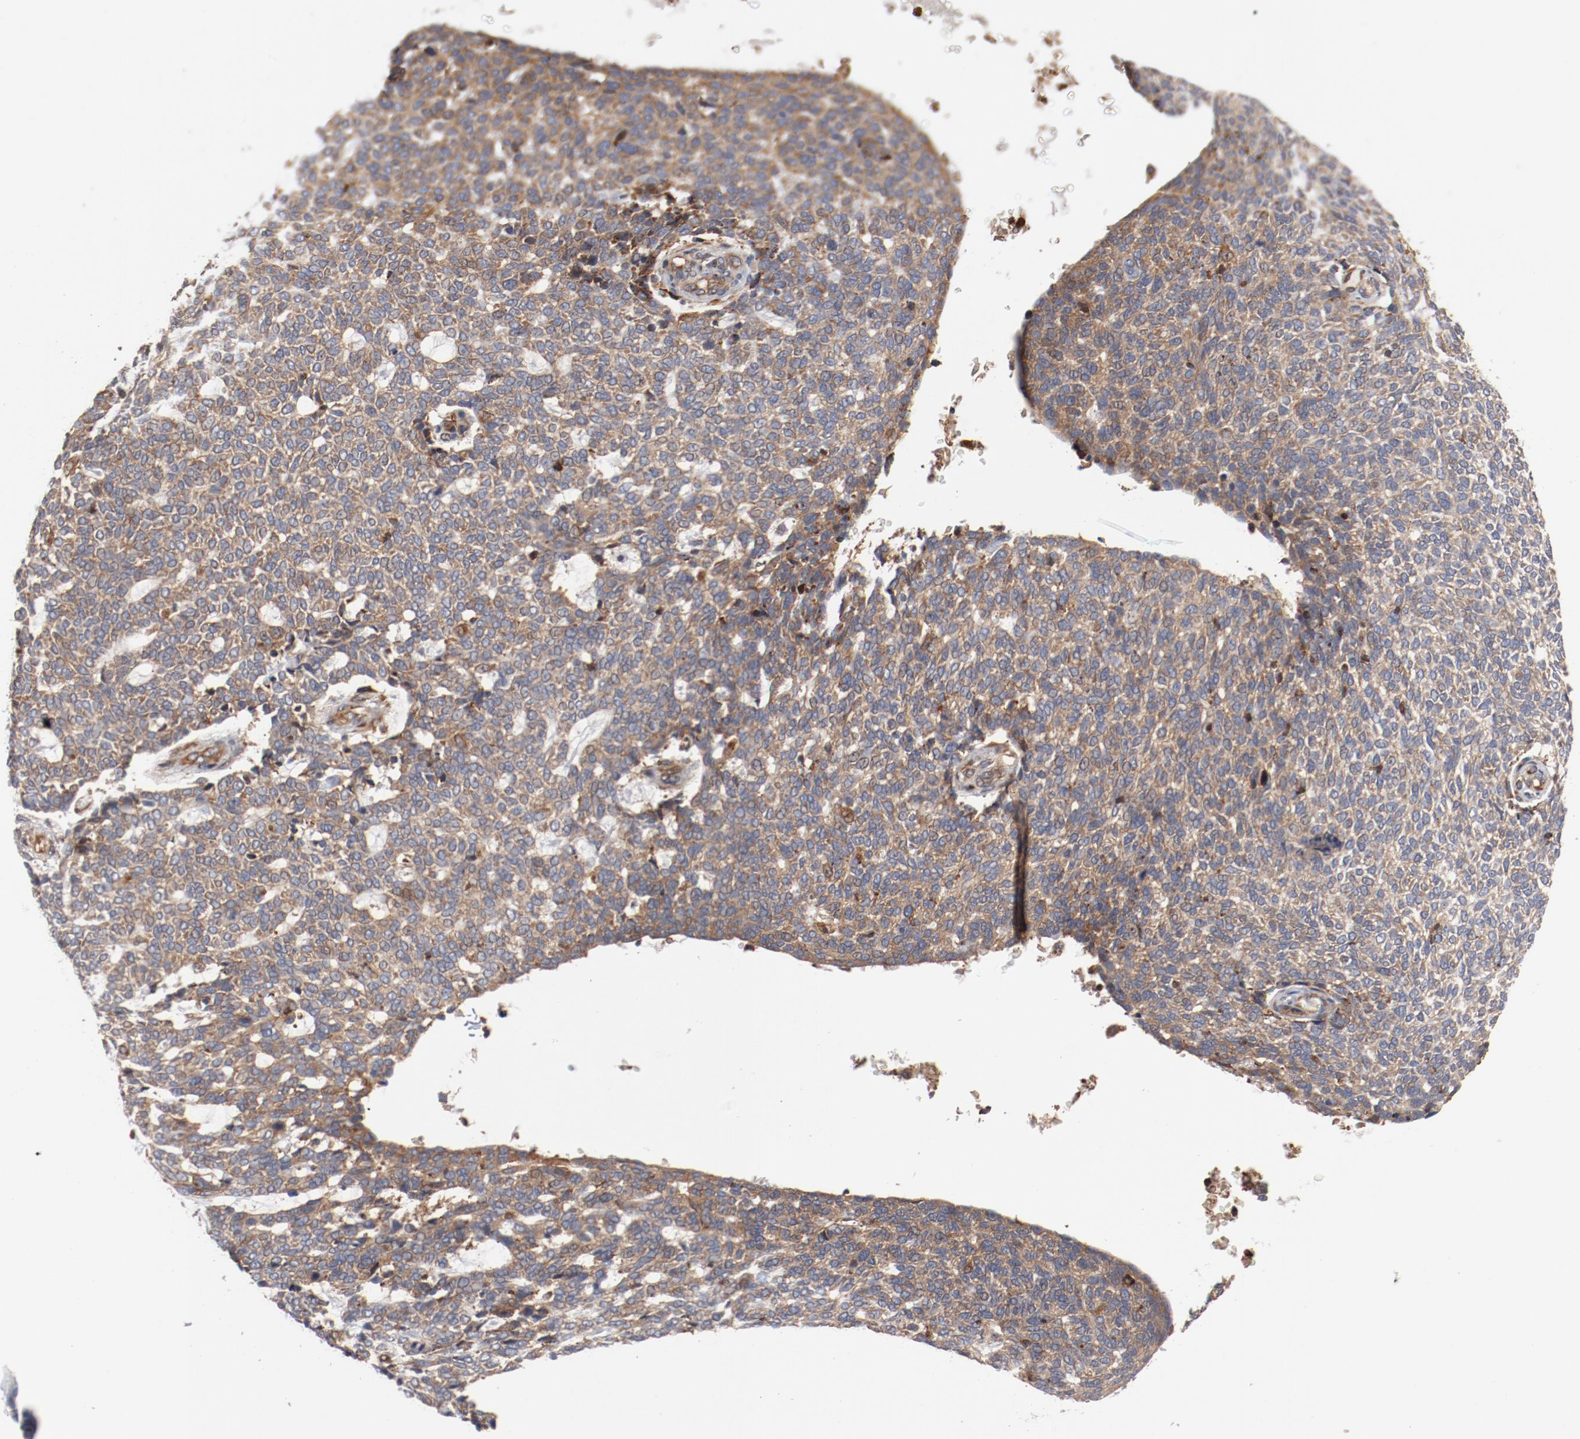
{"staining": {"intensity": "moderate", "quantity": ">75%", "location": "cytoplasmic/membranous"}, "tissue": "skin cancer", "cell_type": "Tumor cells", "image_type": "cancer", "snomed": [{"axis": "morphology", "description": "Normal tissue, NOS"}, {"axis": "morphology", "description": "Basal cell carcinoma"}, {"axis": "topography", "description": "Skin"}], "caption": "A micrograph showing moderate cytoplasmic/membranous expression in about >75% of tumor cells in basal cell carcinoma (skin), as visualized by brown immunohistochemical staining.", "gene": "PITPNM2", "patient": {"sex": "male", "age": 87}}